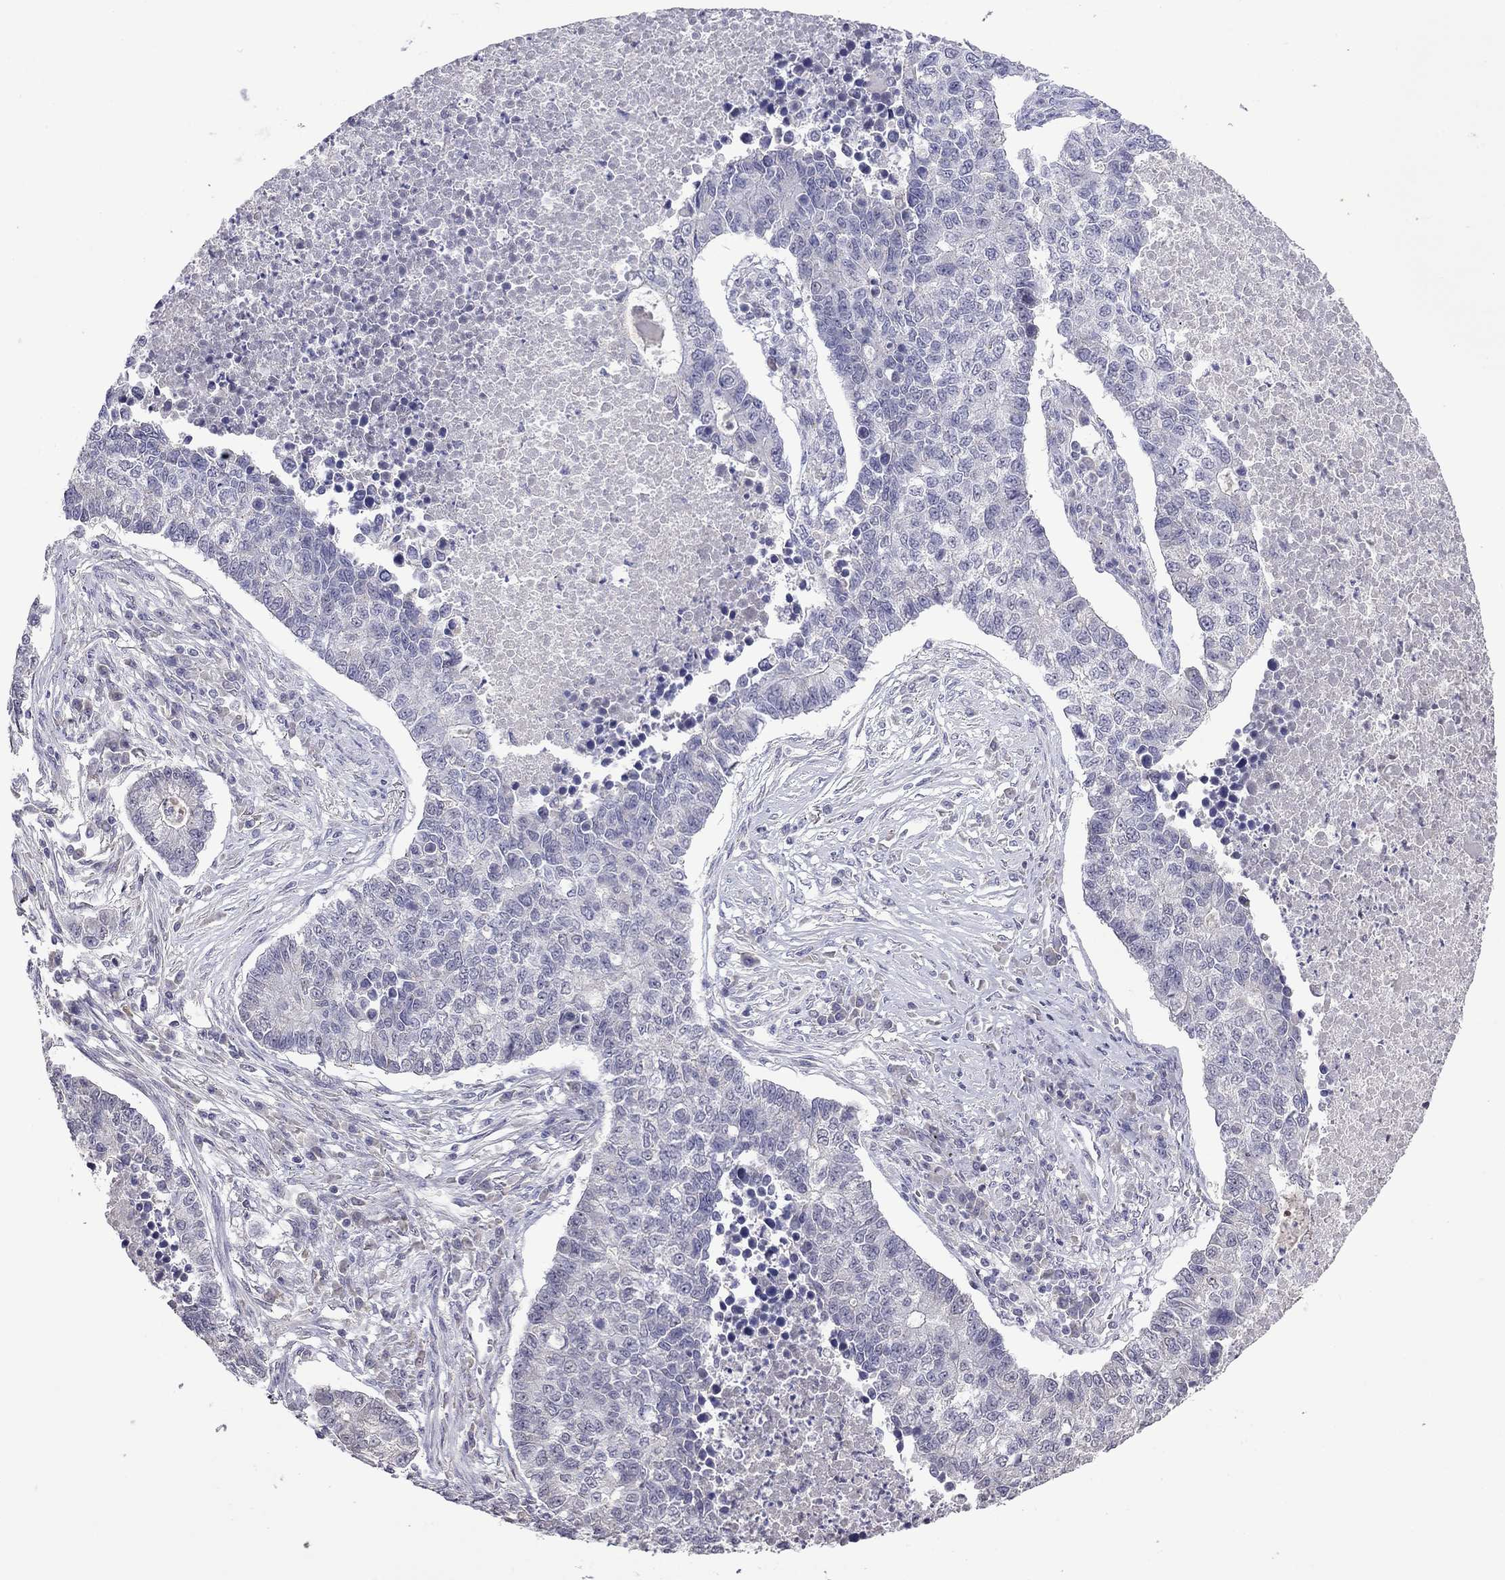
{"staining": {"intensity": "negative", "quantity": "none", "location": "none"}, "tissue": "lung cancer", "cell_type": "Tumor cells", "image_type": "cancer", "snomed": [{"axis": "morphology", "description": "Adenocarcinoma, NOS"}, {"axis": "topography", "description": "Lung"}], "caption": "Immunohistochemistry of human lung cancer (adenocarcinoma) exhibits no expression in tumor cells.", "gene": "WNK3", "patient": {"sex": "male", "age": 57}}